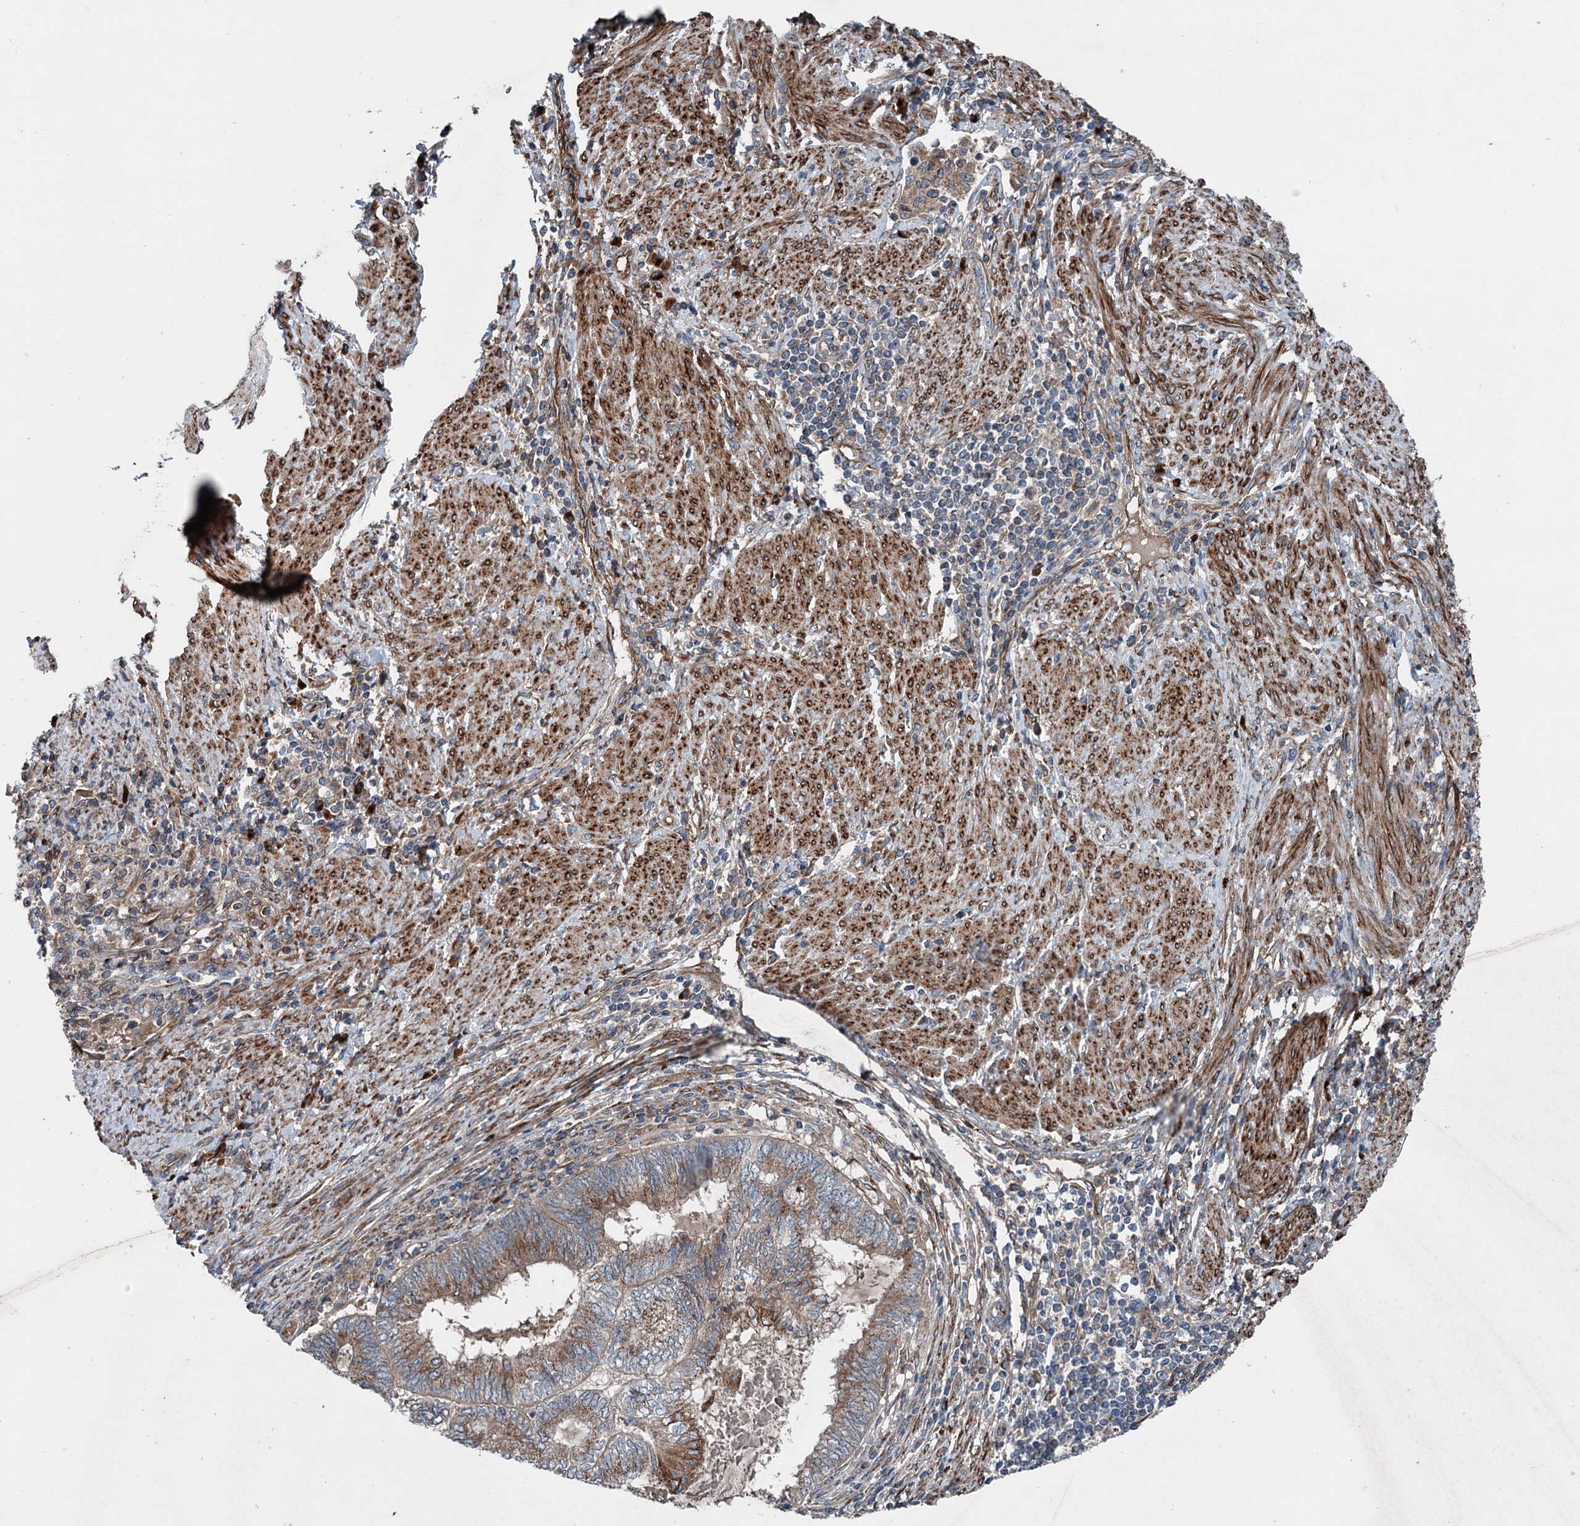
{"staining": {"intensity": "moderate", "quantity": ">75%", "location": "cytoplasmic/membranous"}, "tissue": "endometrial cancer", "cell_type": "Tumor cells", "image_type": "cancer", "snomed": [{"axis": "morphology", "description": "Adenocarcinoma, NOS"}, {"axis": "topography", "description": "Uterus"}, {"axis": "topography", "description": "Endometrium"}], "caption": "Adenocarcinoma (endometrial) stained with a brown dye shows moderate cytoplasmic/membranous positive expression in approximately >75% of tumor cells.", "gene": "CALCOCO1", "patient": {"sex": "female", "age": 70}}